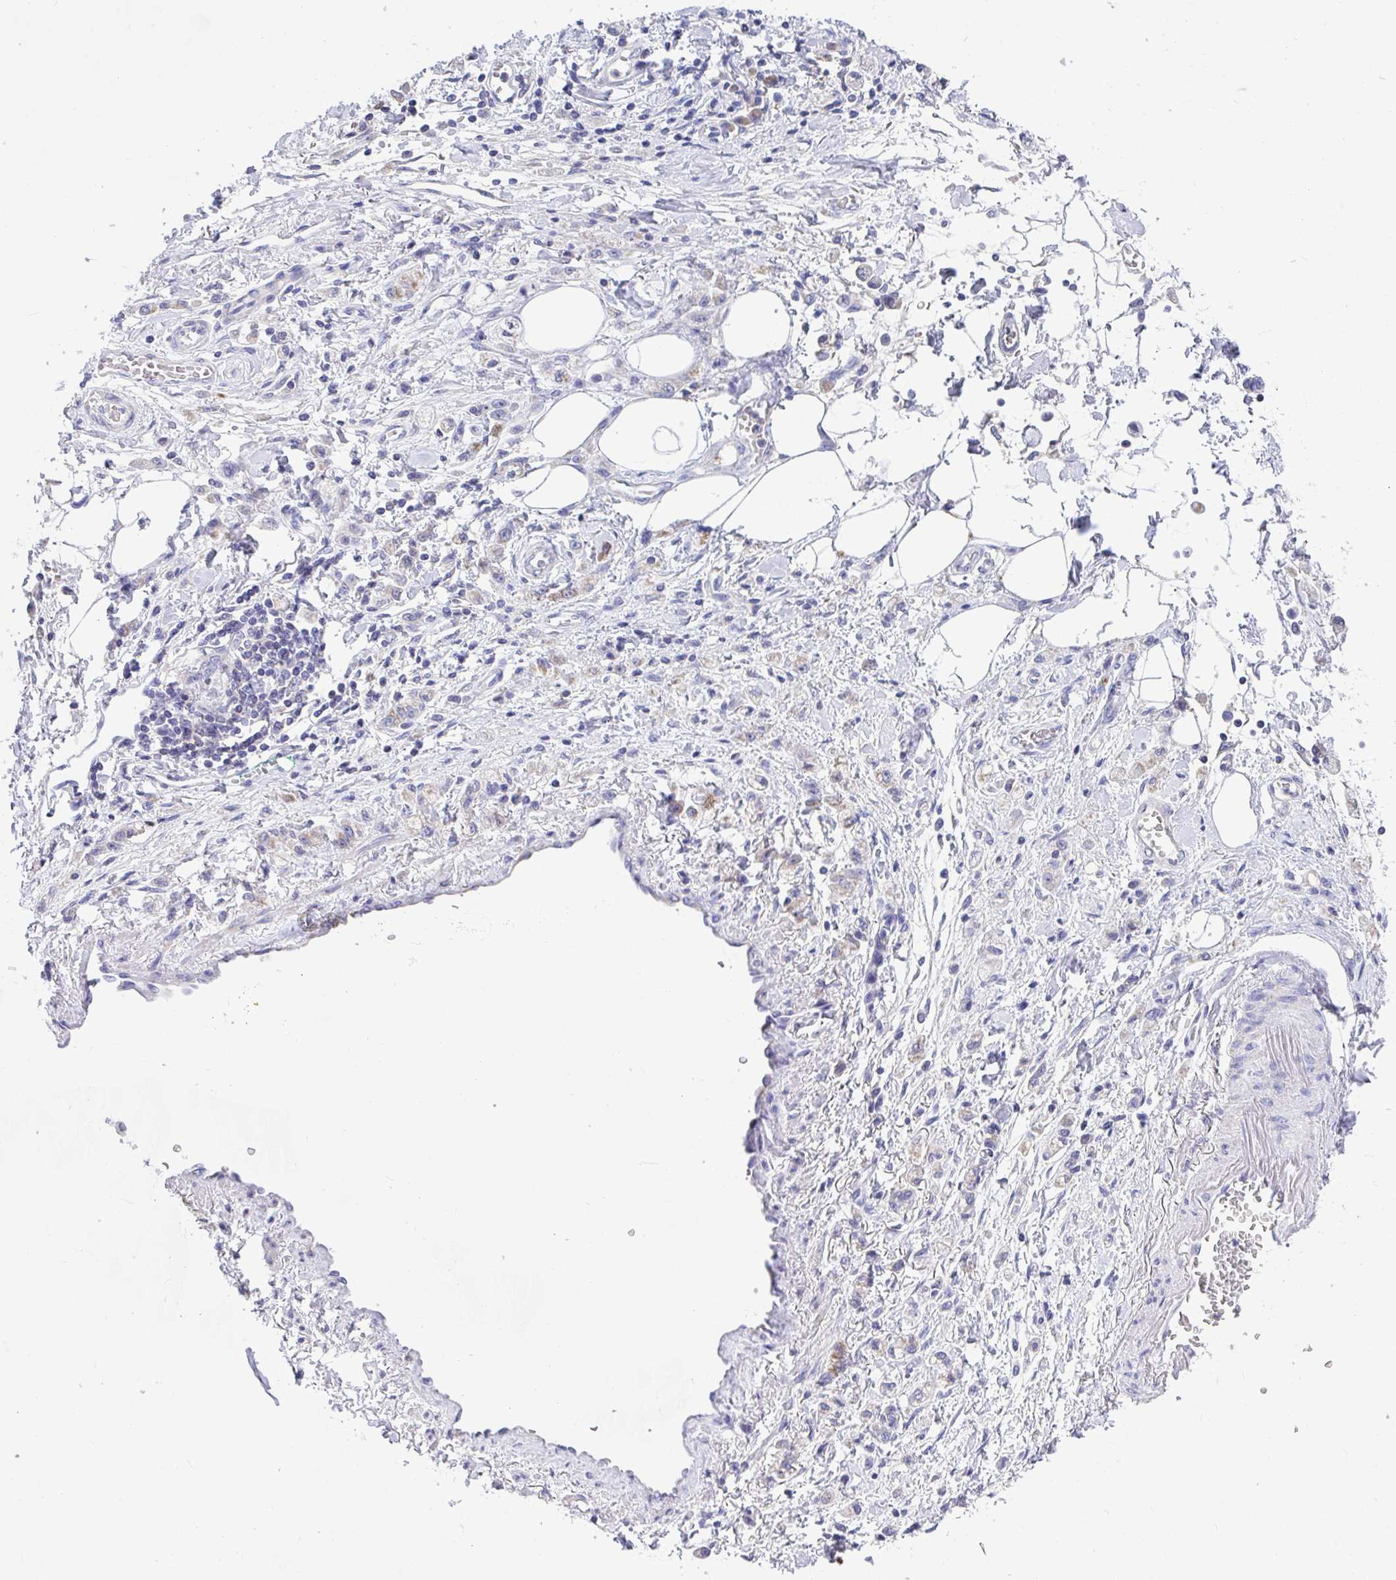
{"staining": {"intensity": "weak", "quantity": "<25%", "location": "cytoplasmic/membranous"}, "tissue": "stomach cancer", "cell_type": "Tumor cells", "image_type": "cancer", "snomed": [{"axis": "morphology", "description": "Adenocarcinoma, NOS"}, {"axis": "topography", "description": "Stomach"}], "caption": "DAB (3,3'-diaminobenzidine) immunohistochemical staining of human adenocarcinoma (stomach) reveals no significant staining in tumor cells.", "gene": "COA5", "patient": {"sex": "male", "age": 77}}